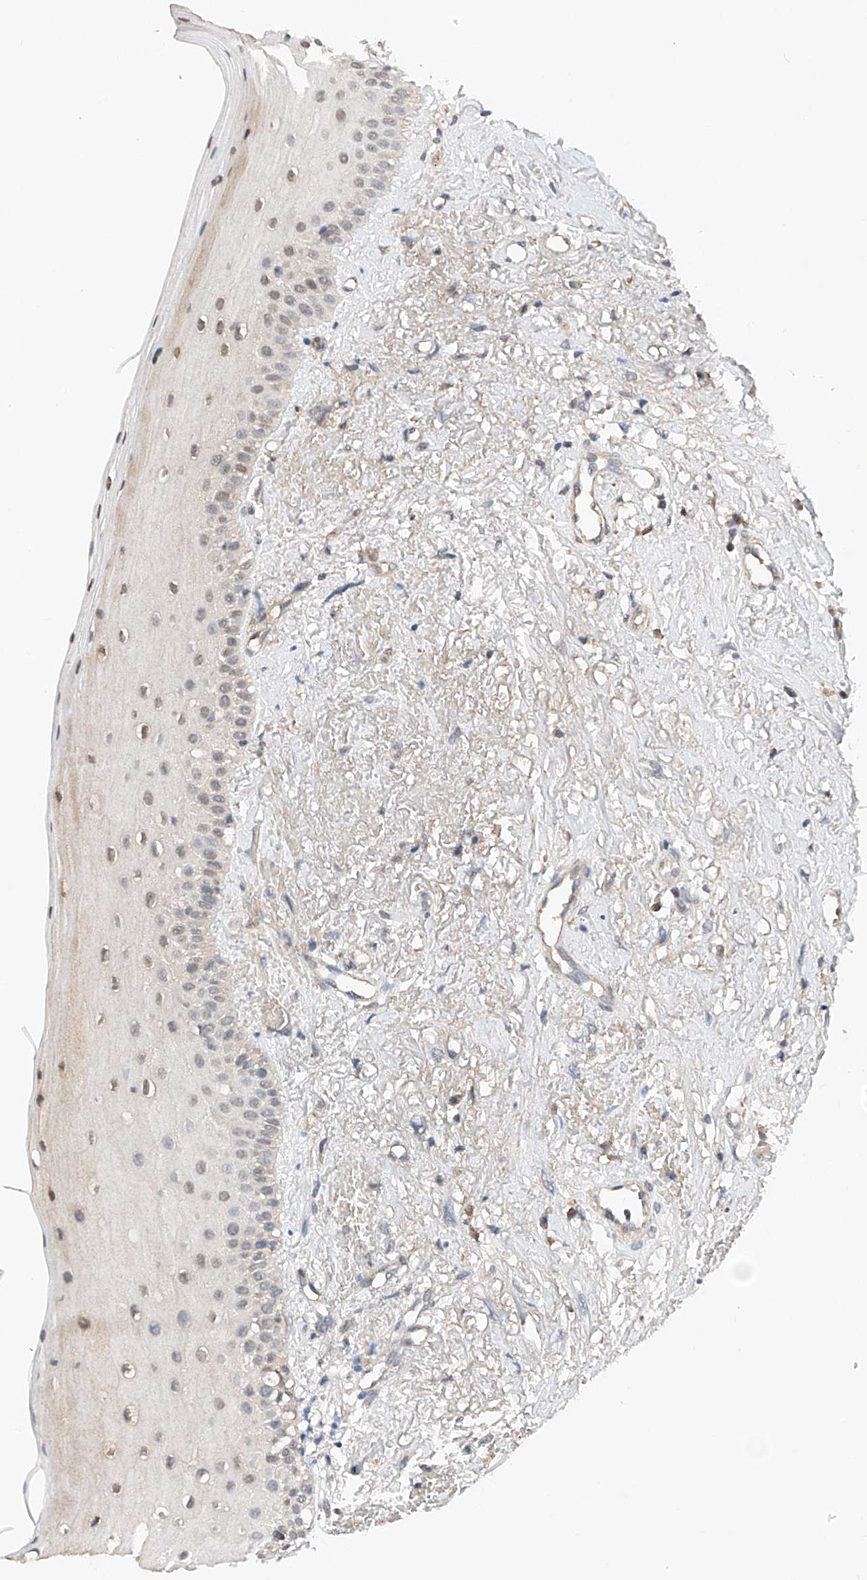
{"staining": {"intensity": "moderate", "quantity": "<25%", "location": "nuclear"}, "tissue": "oral mucosa", "cell_type": "Squamous epithelial cells", "image_type": "normal", "snomed": [{"axis": "morphology", "description": "Normal tissue, NOS"}, {"axis": "topography", "description": "Oral tissue"}], "caption": "A low amount of moderate nuclear staining is seen in about <25% of squamous epithelial cells in benign oral mucosa.", "gene": "TBX4", "patient": {"sex": "female", "age": 63}}